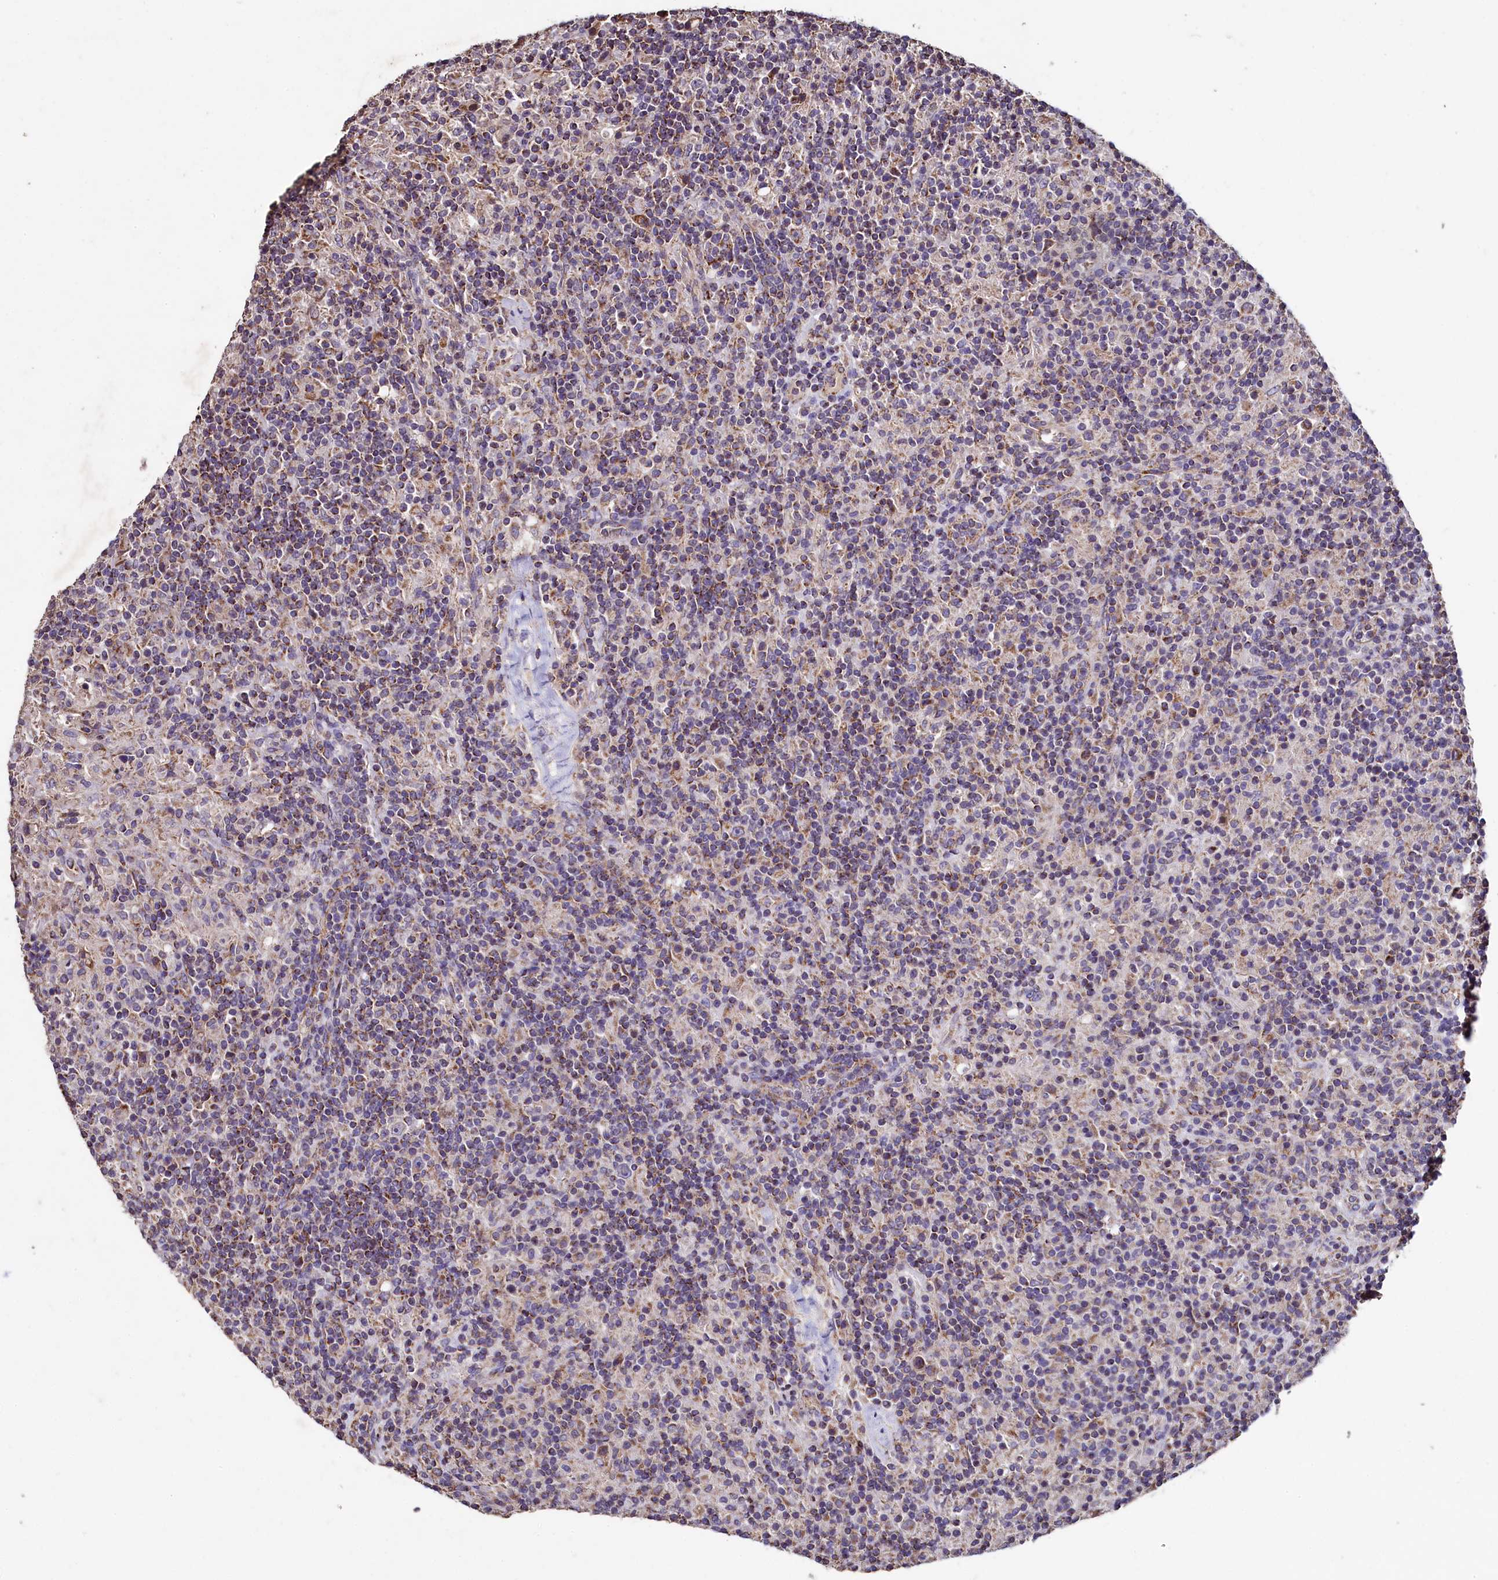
{"staining": {"intensity": "negative", "quantity": "none", "location": "none"}, "tissue": "lymphoma", "cell_type": "Tumor cells", "image_type": "cancer", "snomed": [{"axis": "morphology", "description": "Hodgkin's disease, NOS"}, {"axis": "topography", "description": "Lymph node"}], "caption": "DAB (3,3'-diaminobenzidine) immunohistochemical staining of lymphoma demonstrates no significant staining in tumor cells.", "gene": "COQ9", "patient": {"sex": "male", "age": 70}}